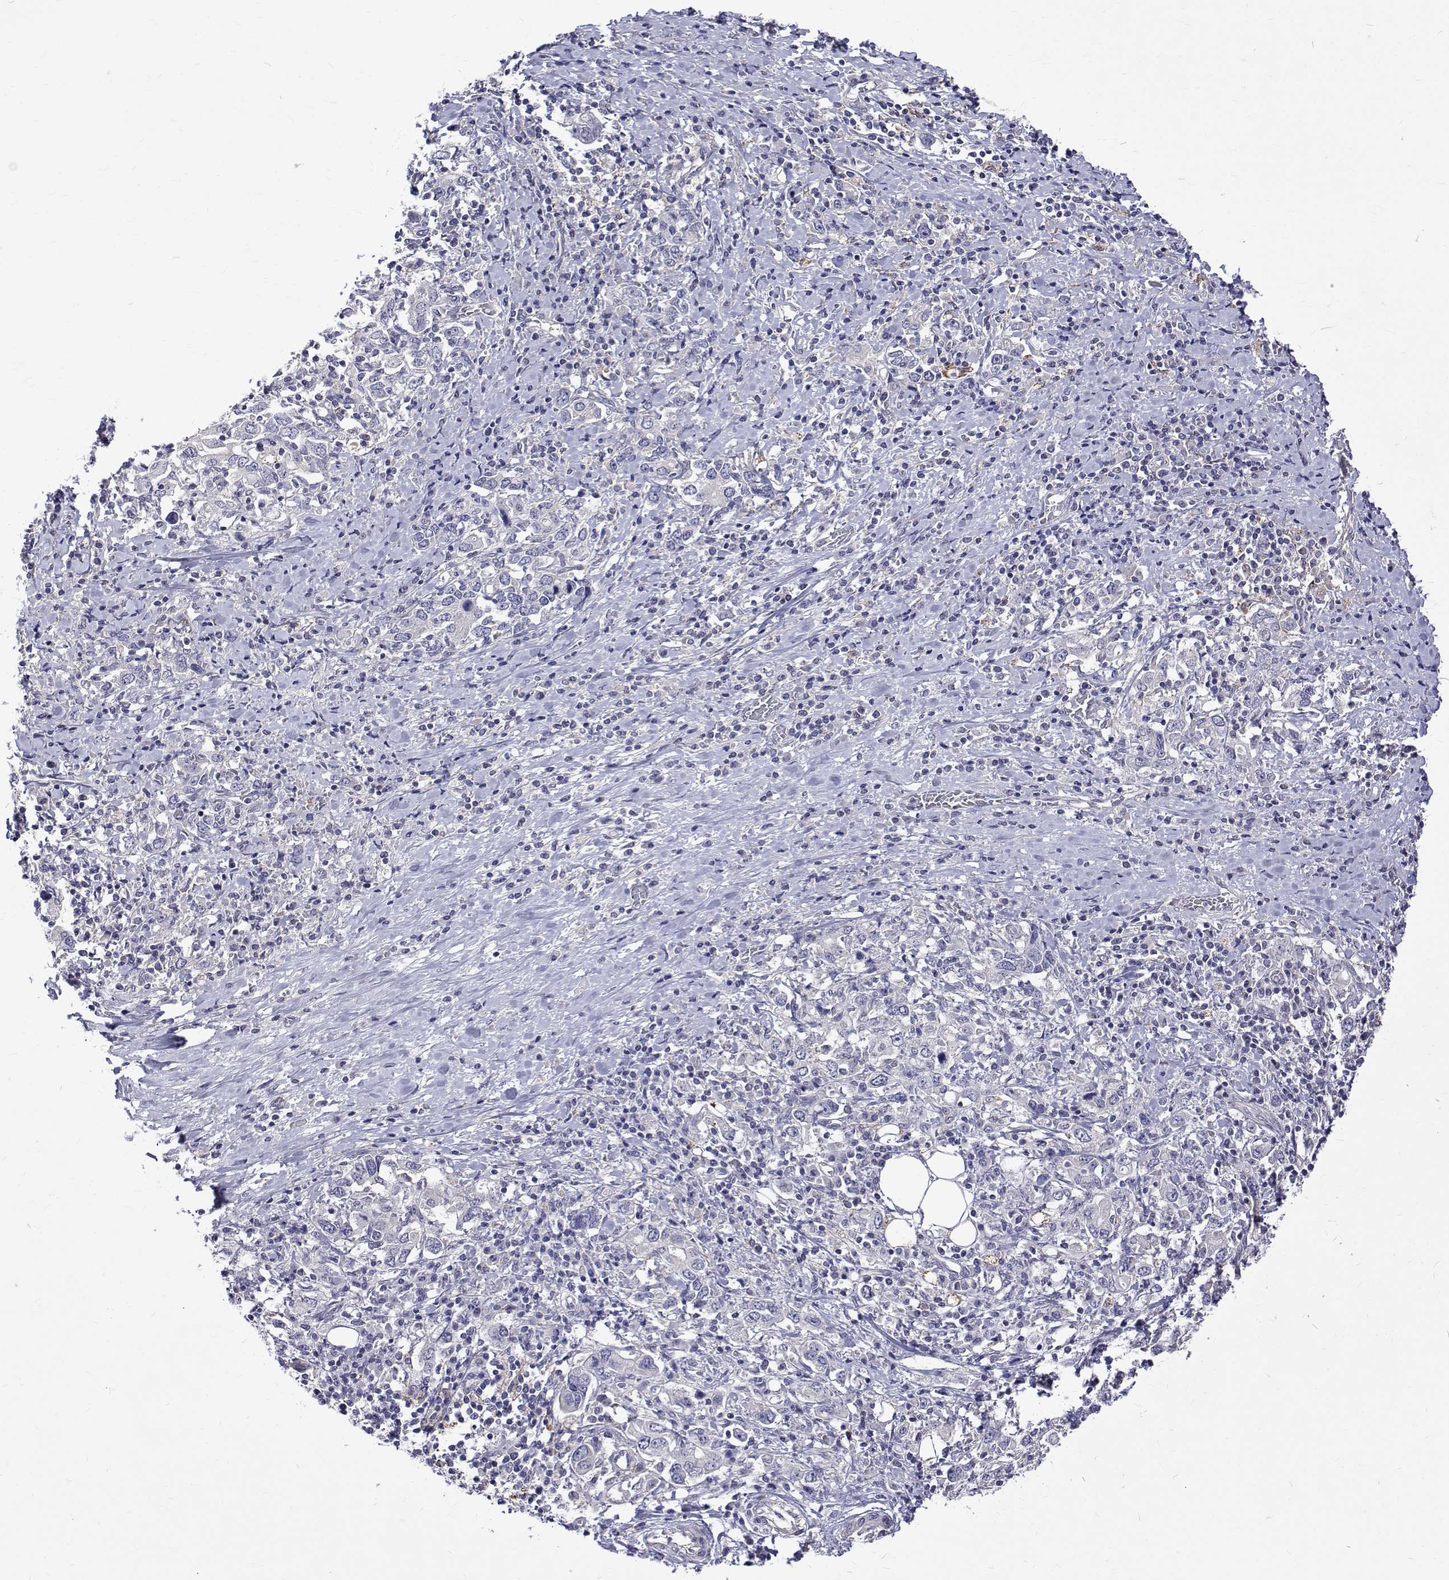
{"staining": {"intensity": "negative", "quantity": "none", "location": "none"}, "tissue": "stomach cancer", "cell_type": "Tumor cells", "image_type": "cancer", "snomed": [{"axis": "morphology", "description": "Adenocarcinoma, NOS"}, {"axis": "topography", "description": "Stomach, upper"}, {"axis": "topography", "description": "Stomach"}], "caption": "This micrograph is of stomach adenocarcinoma stained with immunohistochemistry to label a protein in brown with the nuclei are counter-stained blue. There is no positivity in tumor cells.", "gene": "PADI1", "patient": {"sex": "male", "age": 62}}